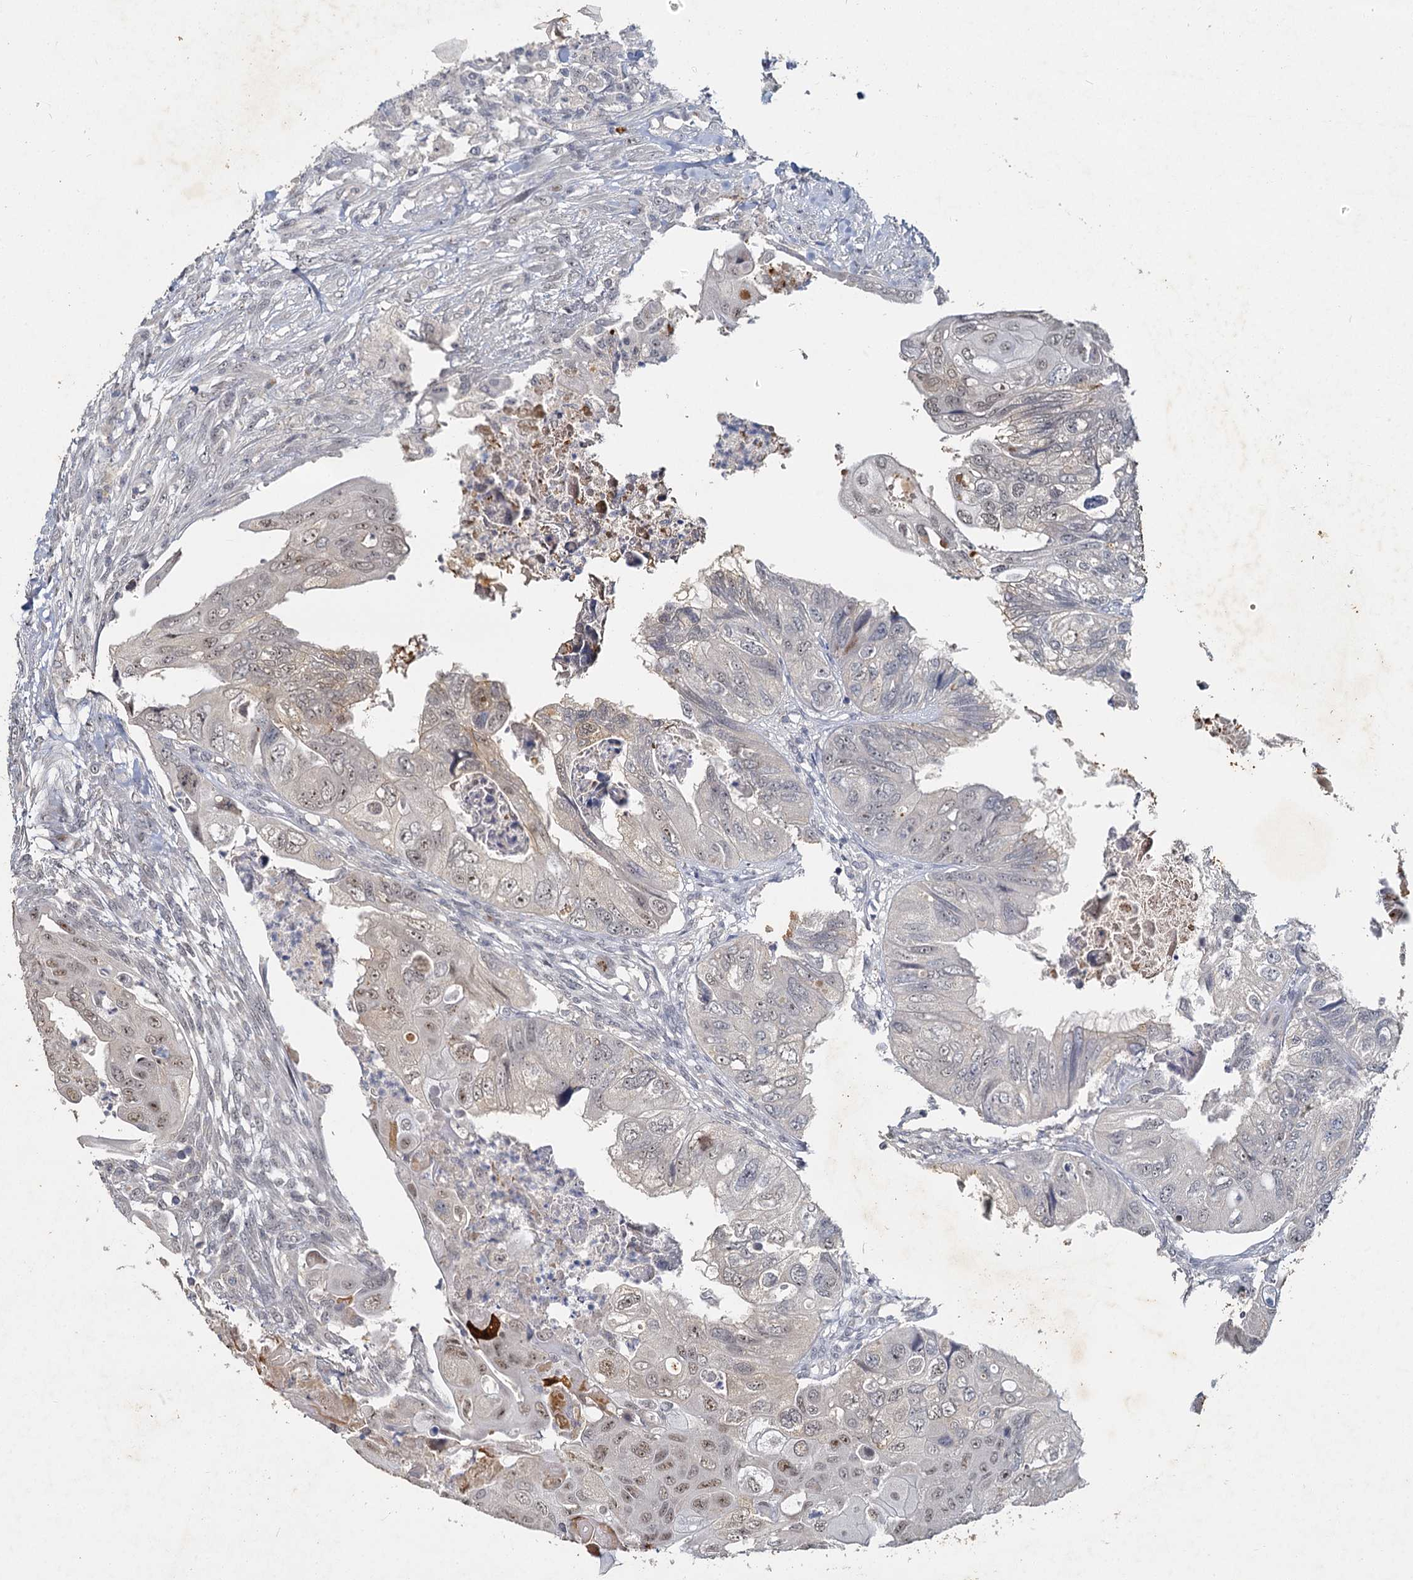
{"staining": {"intensity": "negative", "quantity": "none", "location": "none"}, "tissue": "colorectal cancer", "cell_type": "Tumor cells", "image_type": "cancer", "snomed": [{"axis": "morphology", "description": "Adenocarcinoma, NOS"}, {"axis": "topography", "description": "Rectum"}], "caption": "A histopathology image of human colorectal adenocarcinoma is negative for staining in tumor cells.", "gene": "MUCL1", "patient": {"sex": "male", "age": 63}}